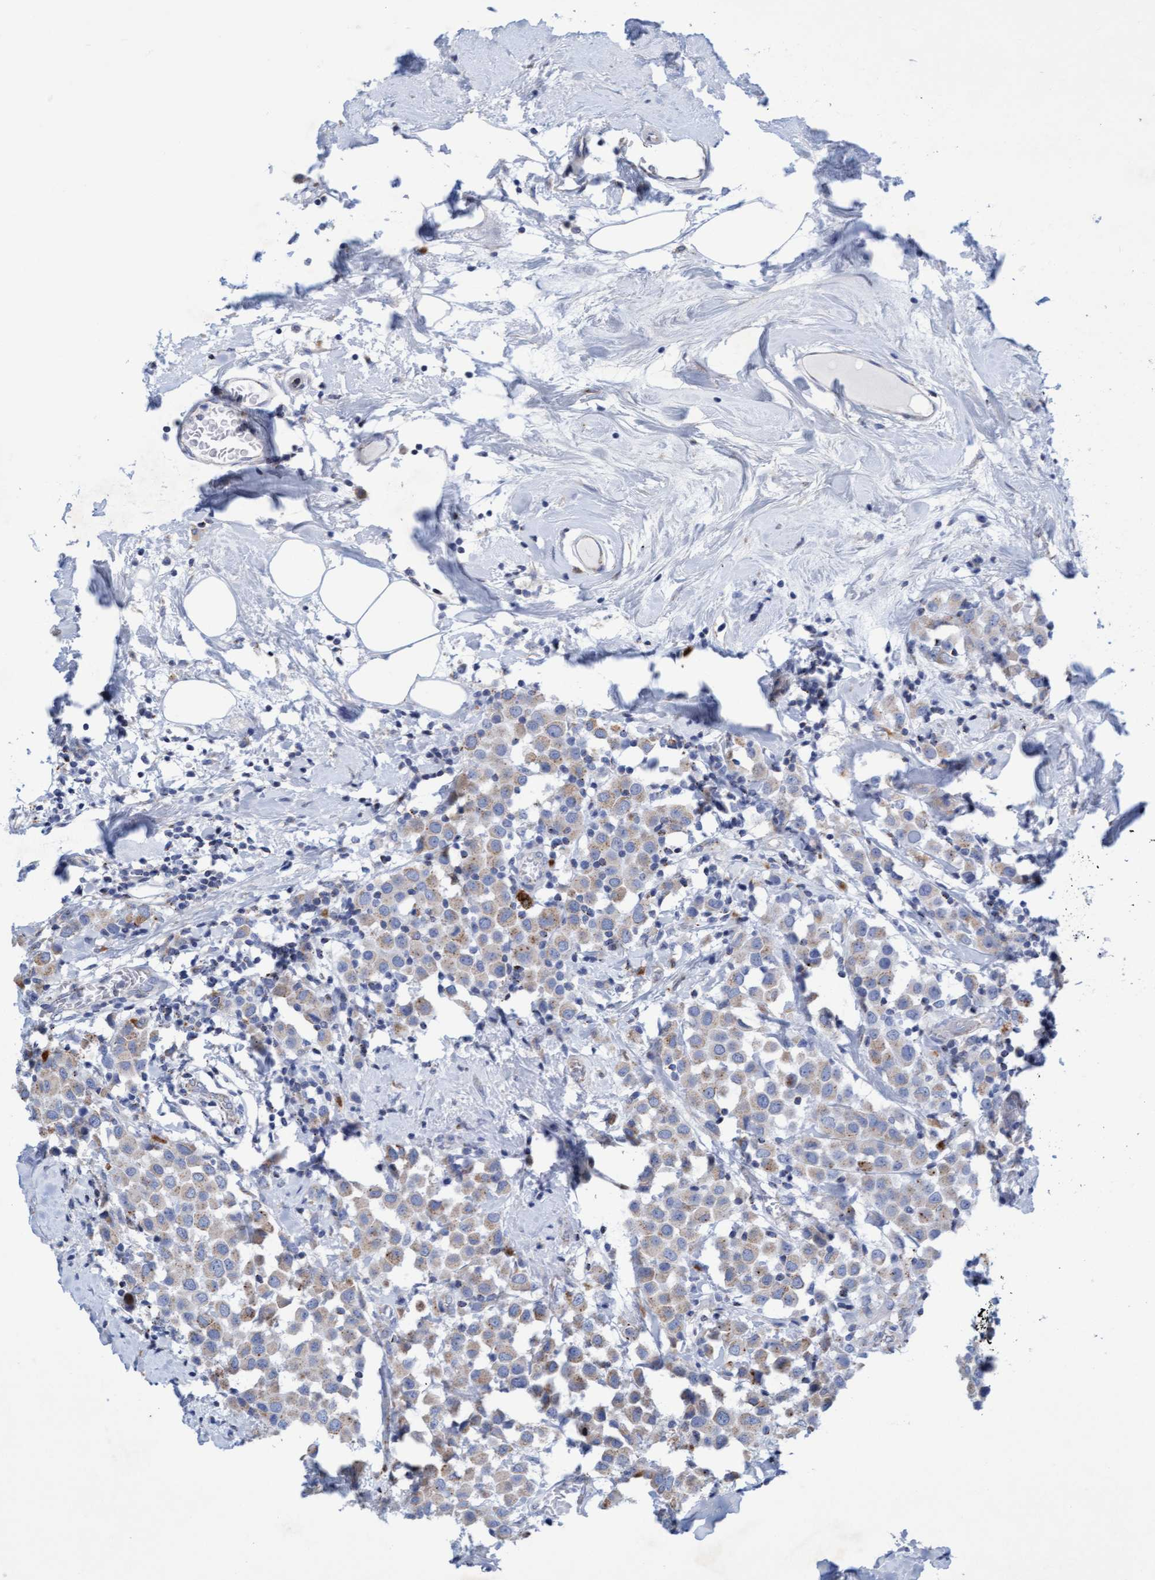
{"staining": {"intensity": "weak", "quantity": "25%-75%", "location": "cytoplasmic/membranous"}, "tissue": "breast cancer", "cell_type": "Tumor cells", "image_type": "cancer", "snomed": [{"axis": "morphology", "description": "Duct carcinoma"}, {"axis": "topography", "description": "Breast"}], "caption": "Human breast cancer (intraductal carcinoma) stained for a protein (brown) exhibits weak cytoplasmic/membranous positive staining in approximately 25%-75% of tumor cells.", "gene": "SGSH", "patient": {"sex": "female", "age": 61}}